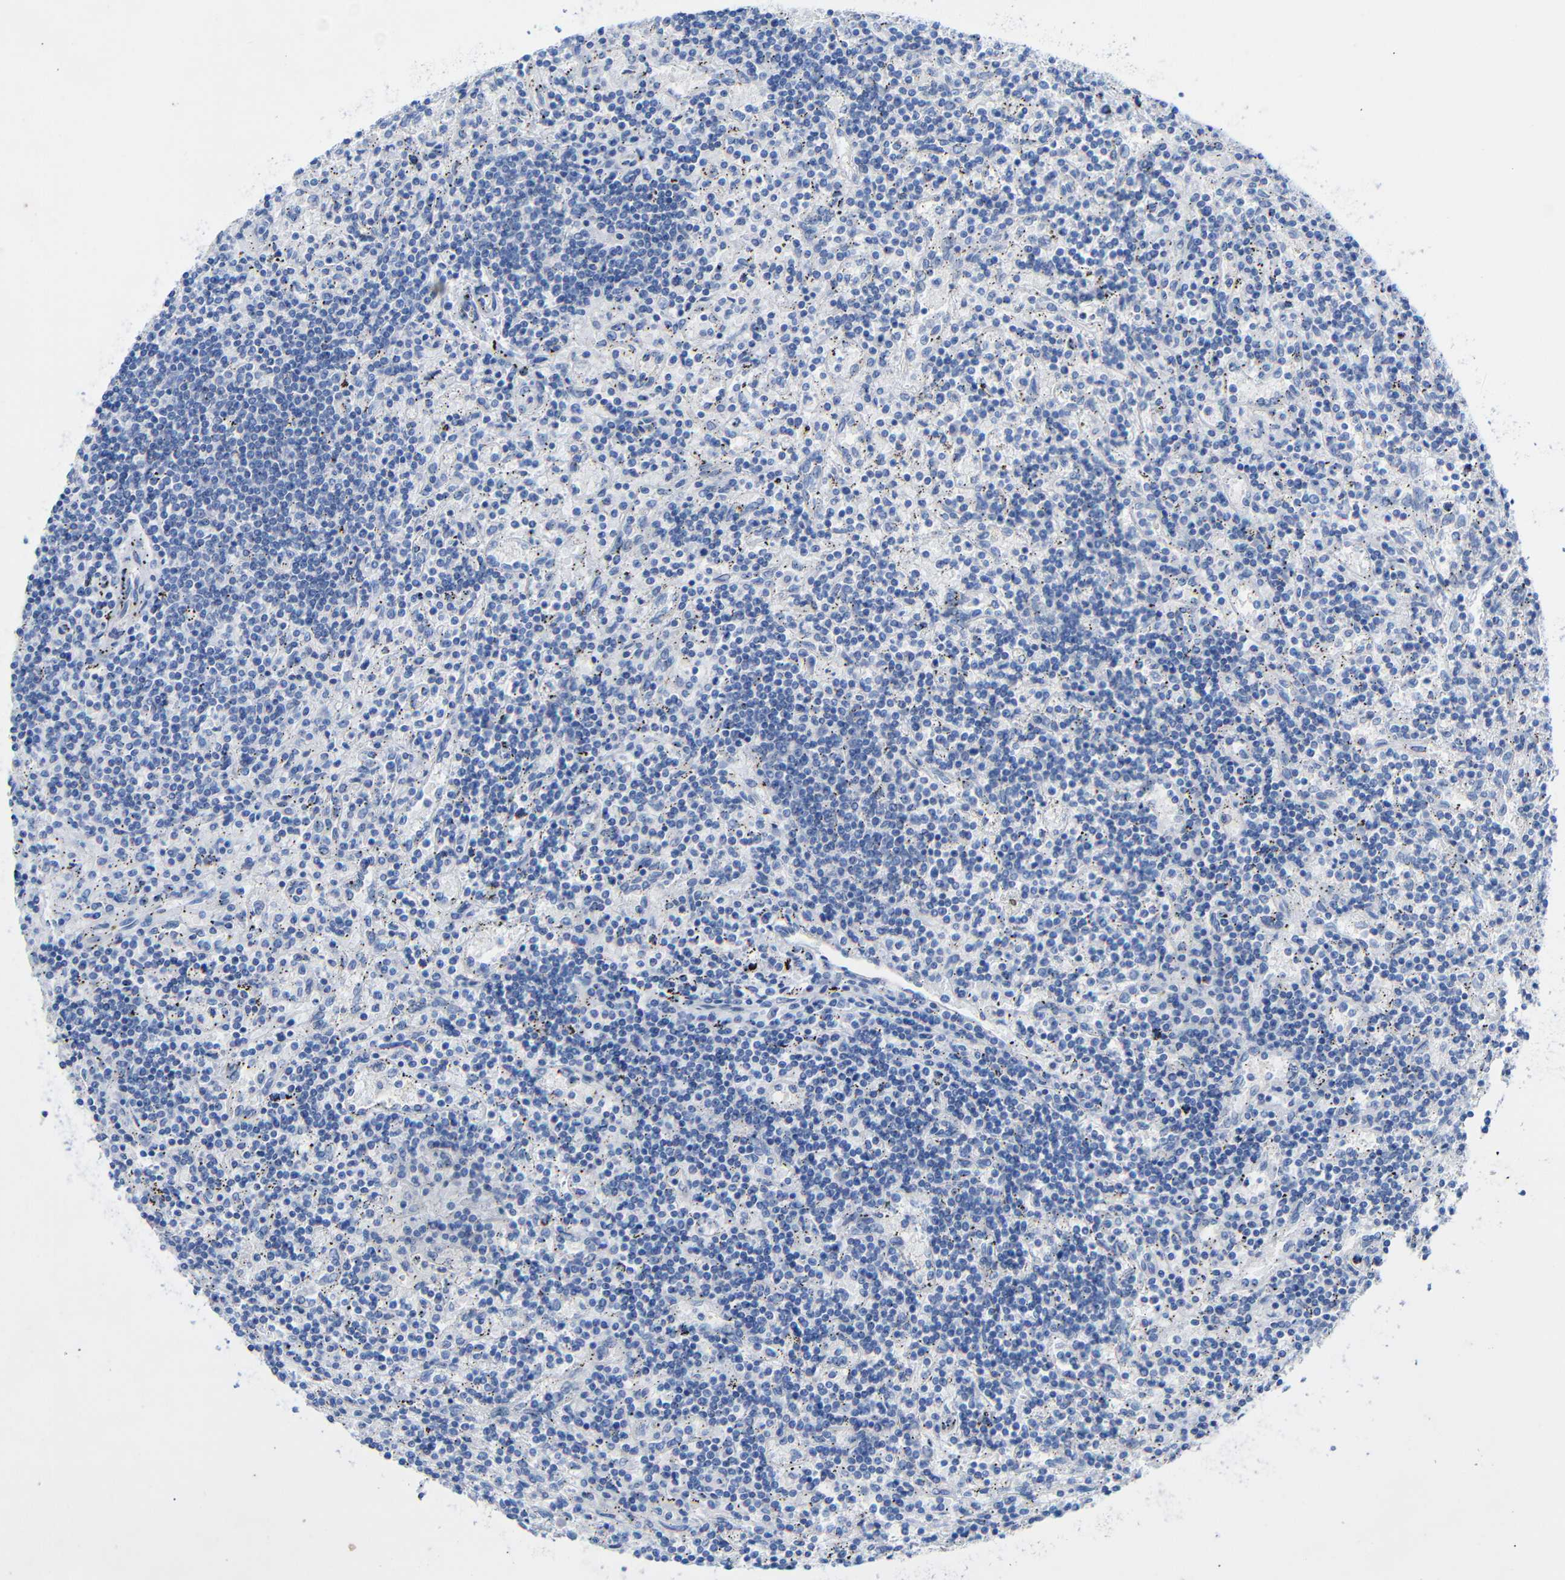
{"staining": {"intensity": "negative", "quantity": "none", "location": "none"}, "tissue": "lymphoma", "cell_type": "Tumor cells", "image_type": "cancer", "snomed": [{"axis": "morphology", "description": "Malignant lymphoma, non-Hodgkin's type, Low grade"}, {"axis": "topography", "description": "Spleen"}], "caption": "This image is of lymphoma stained with IHC to label a protein in brown with the nuclei are counter-stained blue. There is no staining in tumor cells.", "gene": "CGNL1", "patient": {"sex": "male", "age": 76}}